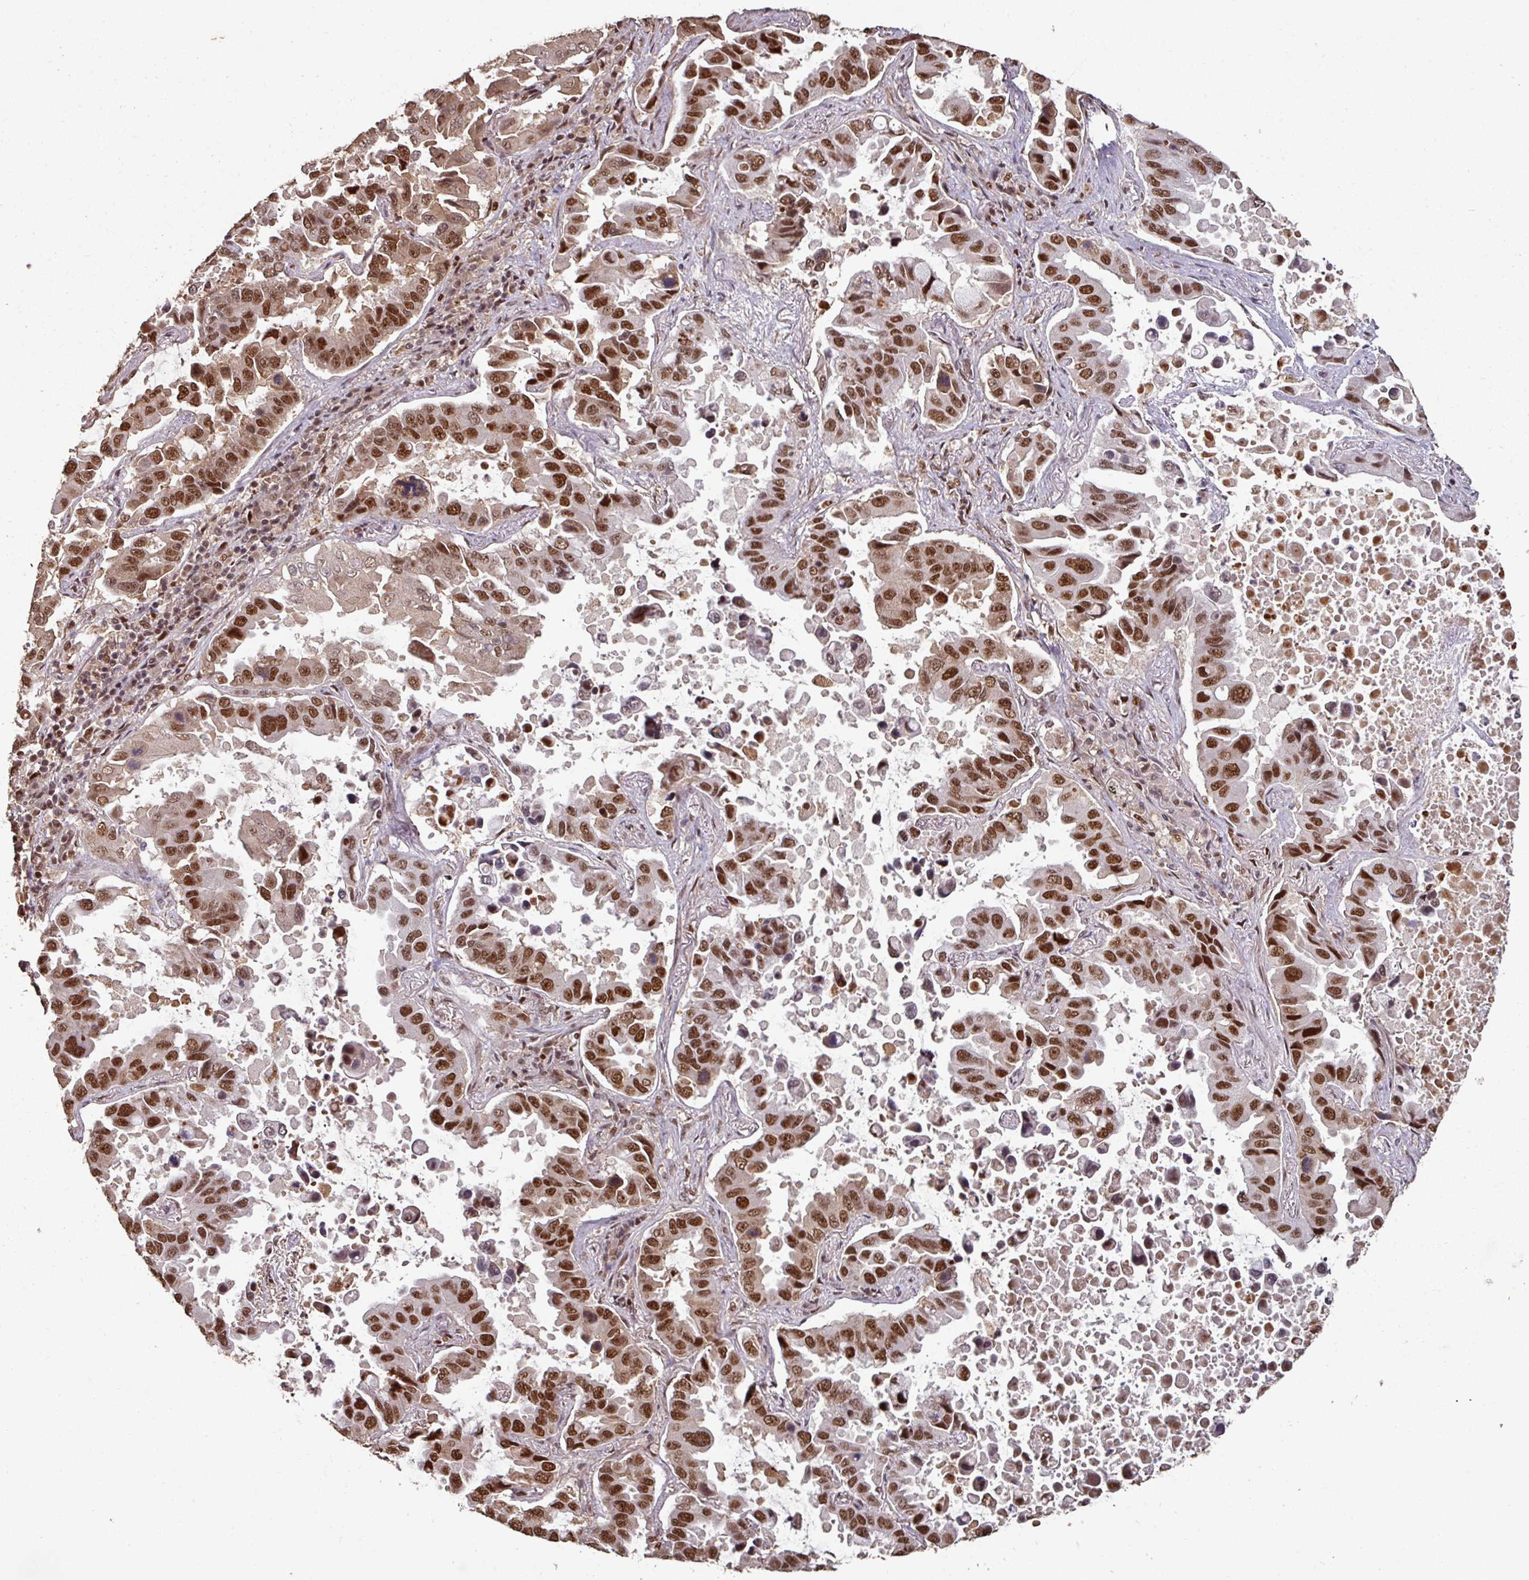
{"staining": {"intensity": "strong", "quantity": ">75%", "location": "nuclear"}, "tissue": "lung cancer", "cell_type": "Tumor cells", "image_type": "cancer", "snomed": [{"axis": "morphology", "description": "Adenocarcinoma, NOS"}, {"axis": "topography", "description": "Lung"}], "caption": "The photomicrograph exhibits staining of lung cancer, revealing strong nuclear protein expression (brown color) within tumor cells.", "gene": "POLD1", "patient": {"sex": "male", "age": 64}}